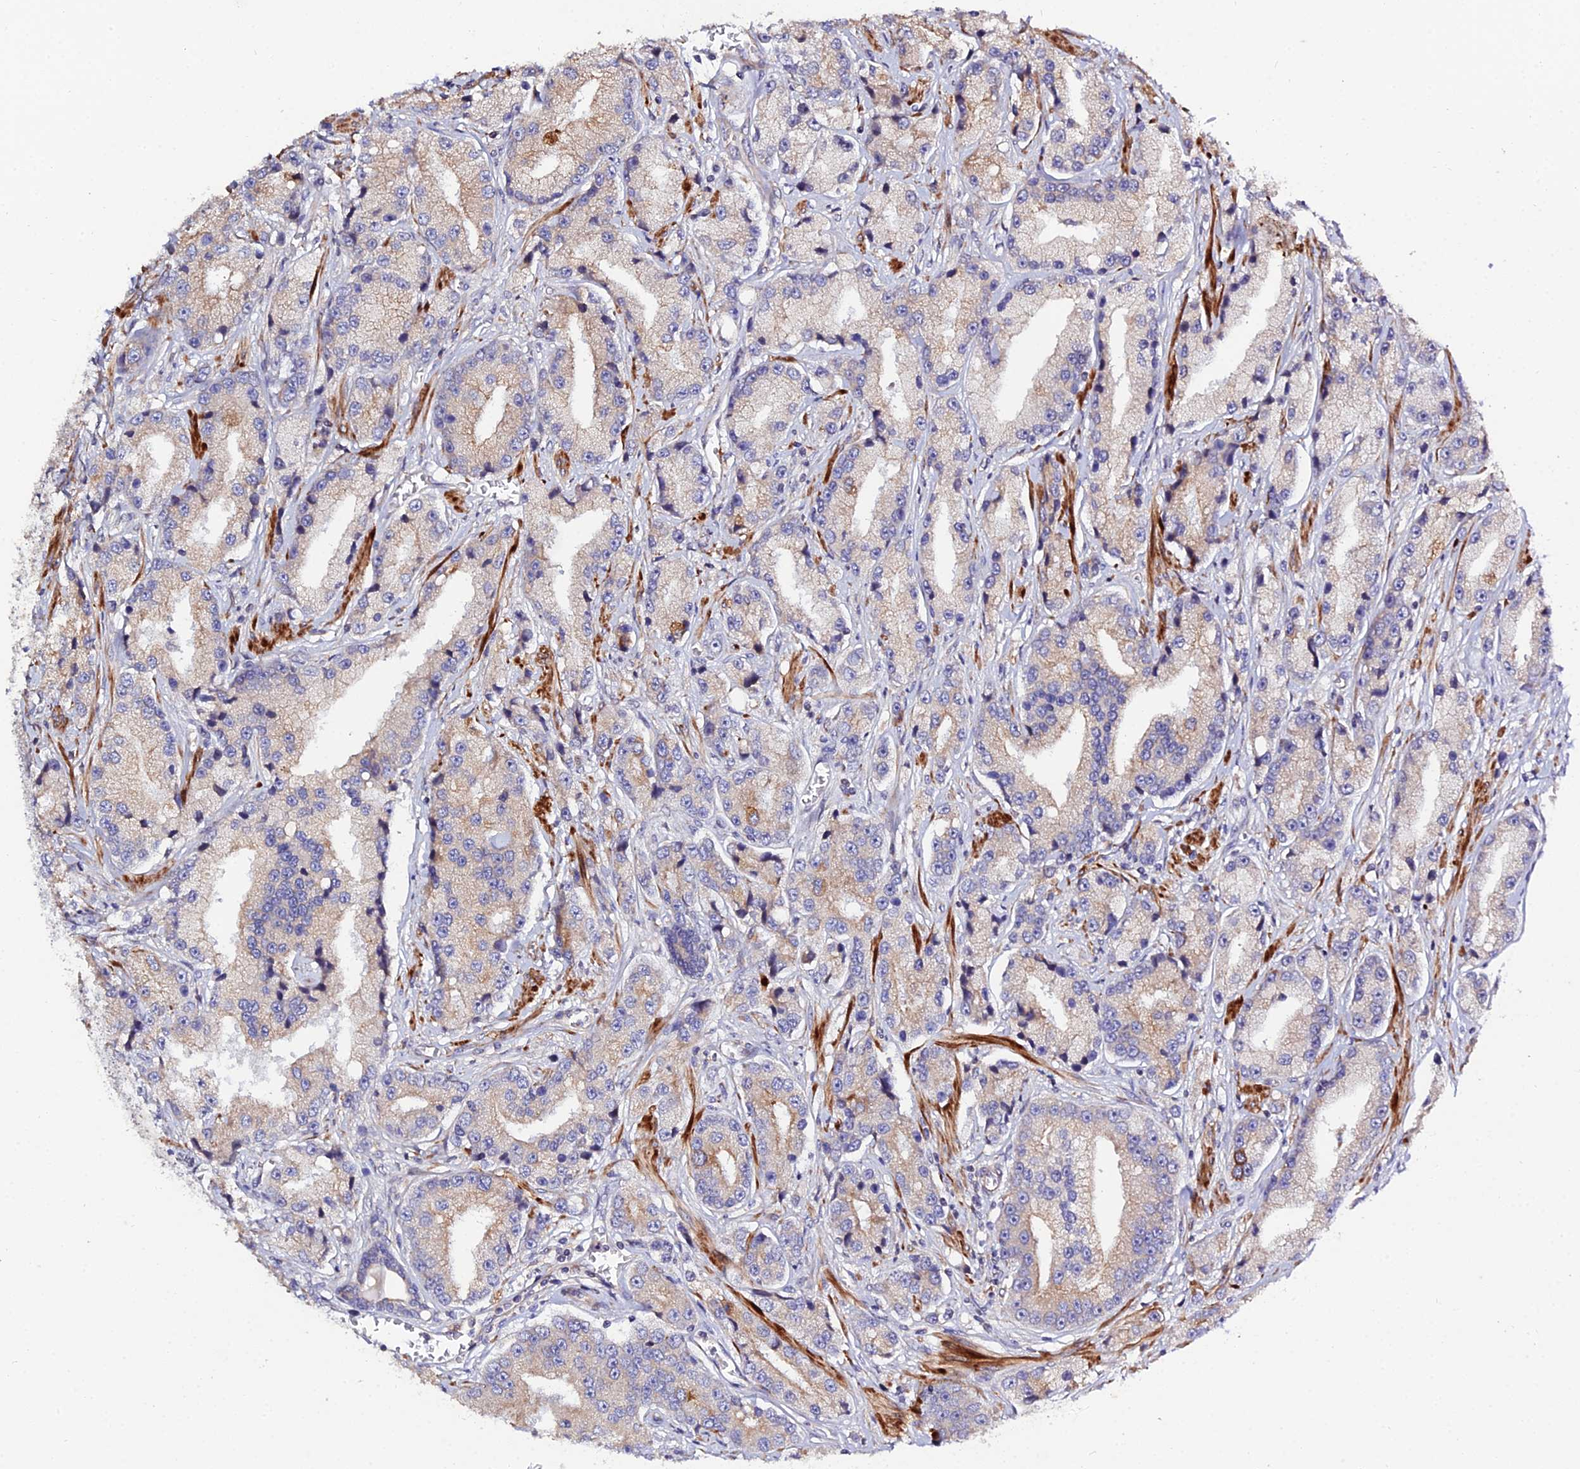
{"staining": {"intensity": "weak", "quantity": "25%-75%", "location": "cytoplasmic/membranous"}, "tissue": "prostate cancer", "cell_type": "Tumor cells", "image_type": "cancer", "snomed": [{"axis": "morphology", "description": "Adenocarcinoma, High grade"}, {"axis": "topography", "description": "Prostate"}], "caption": "A histopathology image of prostate adenocarcinoma (high-grade) stained for a protein displays weak cytoplasmic/membranous brown staining in tumor cells.", "gene": "ARL6IP1", "patient": {"sex": "male", "age": 74}}